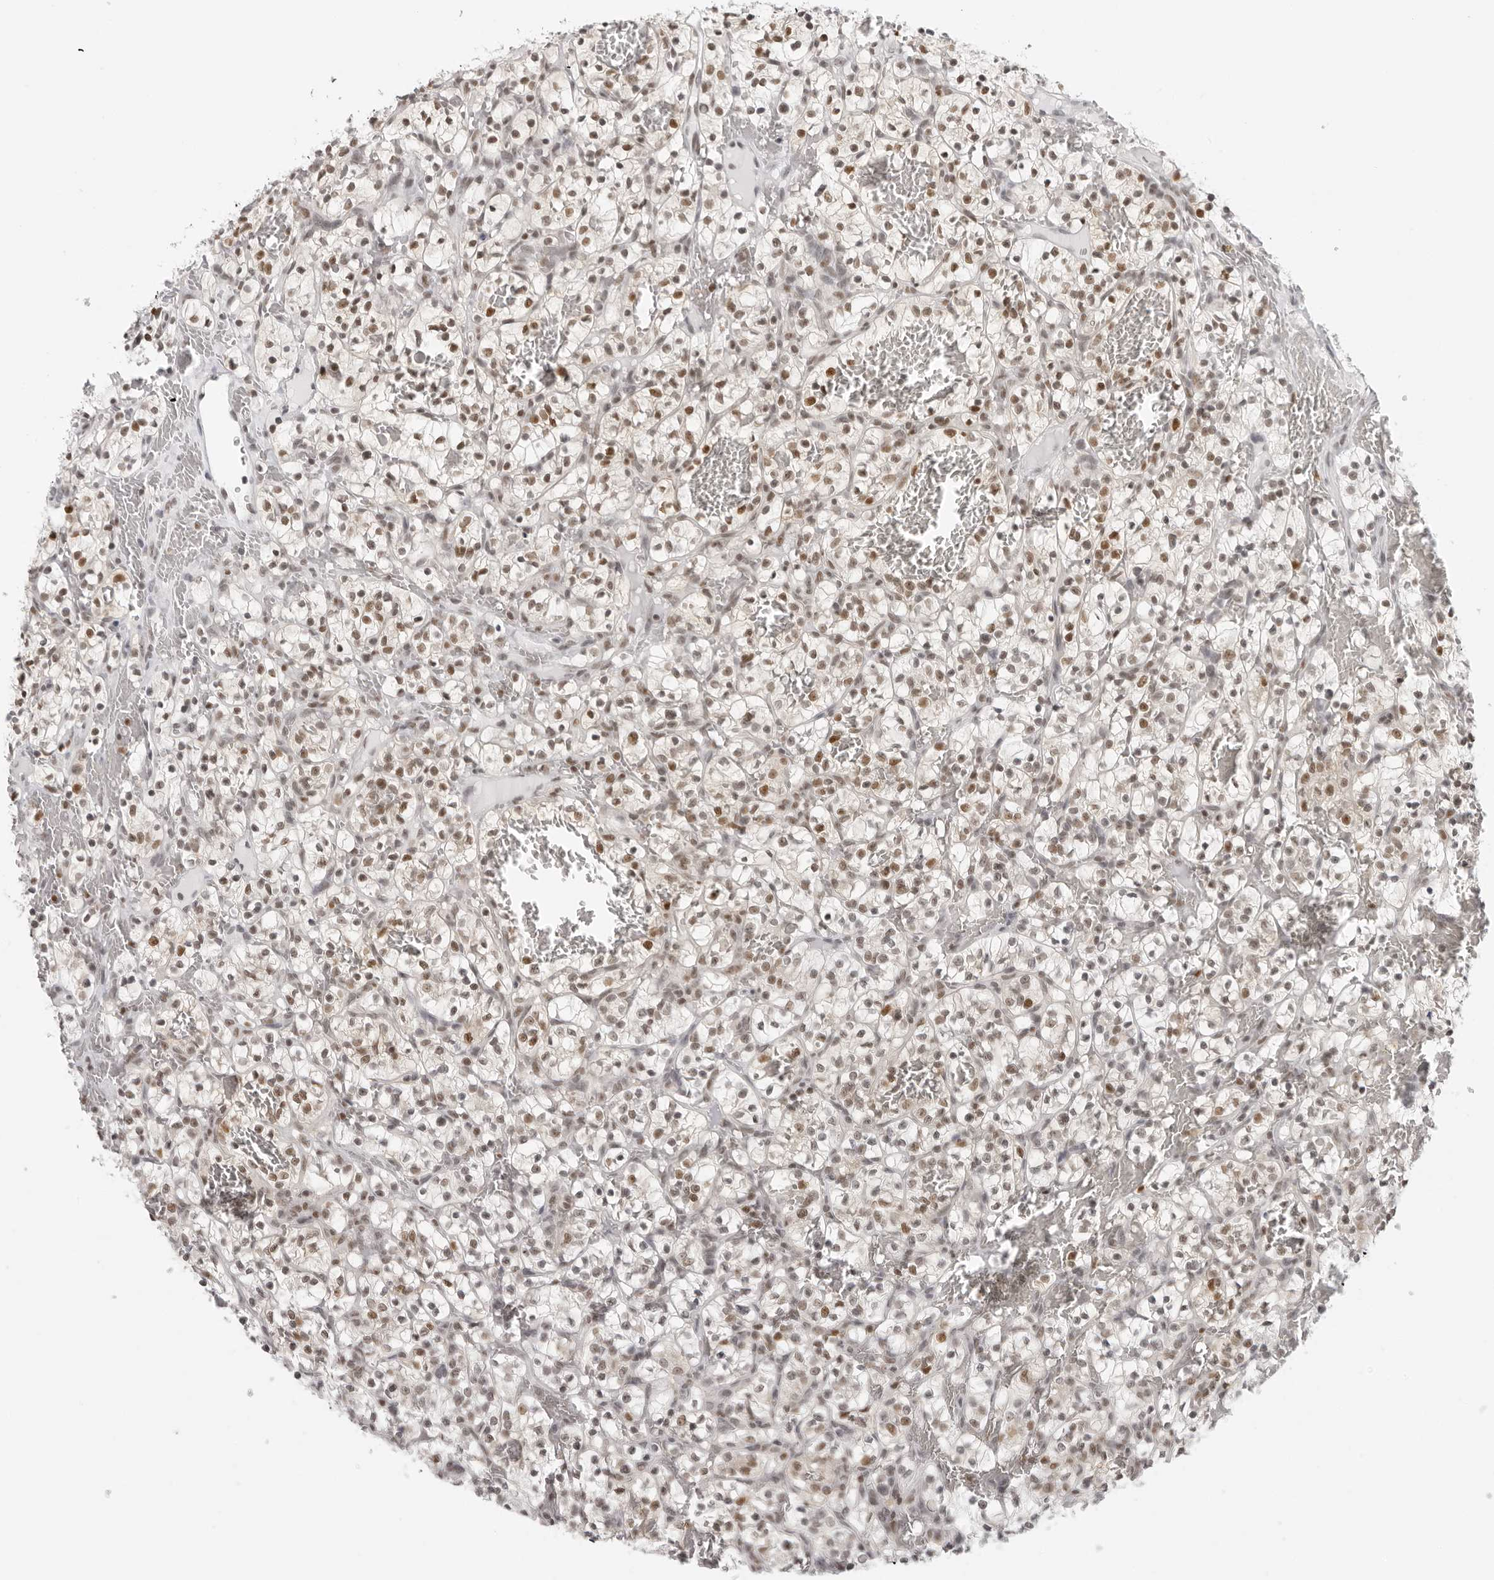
{"staining": {"intensity": "moderate", "quantity": ">75%", "location": "nuclear"}, "tissue": "renal cancer", "cell_type": "Tumor cells", "image_type": "cancer", "snomed": [{"axis": "morphology", "description": "Adenocarcinoma, NOS"}, {"axis": "topography", "description": "Kidney"}], "caption": "Protein staining of adenocarcinoma (renal) tissue exhibits moderate nuclear staining in approximately >75% of tumor cells.", "gene": "RPA2", "patient": {"sex": "female", "age": 57}}